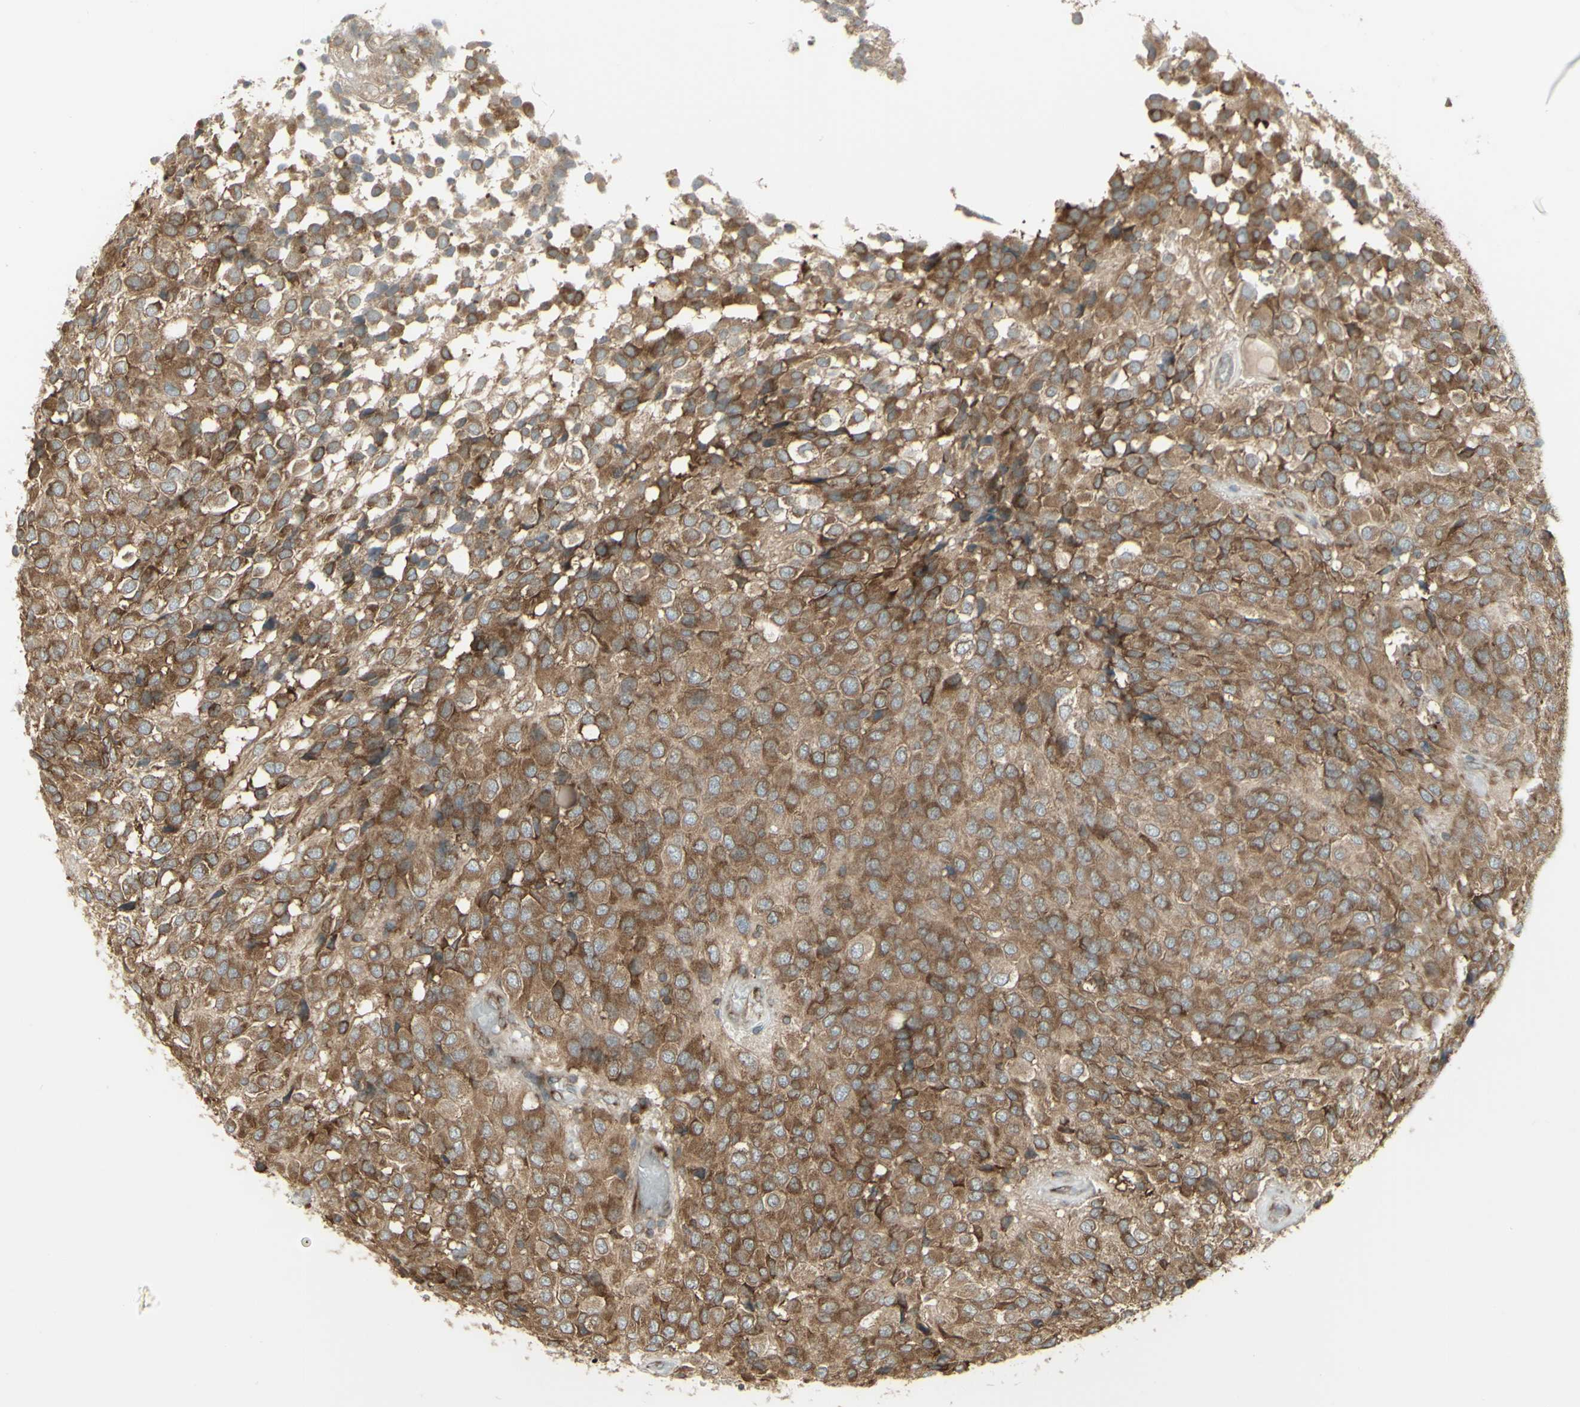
{"staining": {"intensity": "moderate", "quantity": ">75%", "location": "cytoplasmic/membranous"}, "tissue": "glioma", "cell_type": "Tumor cells", "image_type": "cancer", "snomed": [{"axis": "morphology", "description": "Glioma, malignant, High grade"}, {"axis": "topography", "description": "Brain"}], "caption": "High-magnification brightfield microscopy of glioma stained with DAB (brown) and counterstained with hematoxylin (blue). tumor cells exhibit moderate cytoplasmic/membranous positivity is present in approximately>75% of cells.", "gene": "FKBP3", "patient": {"sex": "male", "age": 32}}